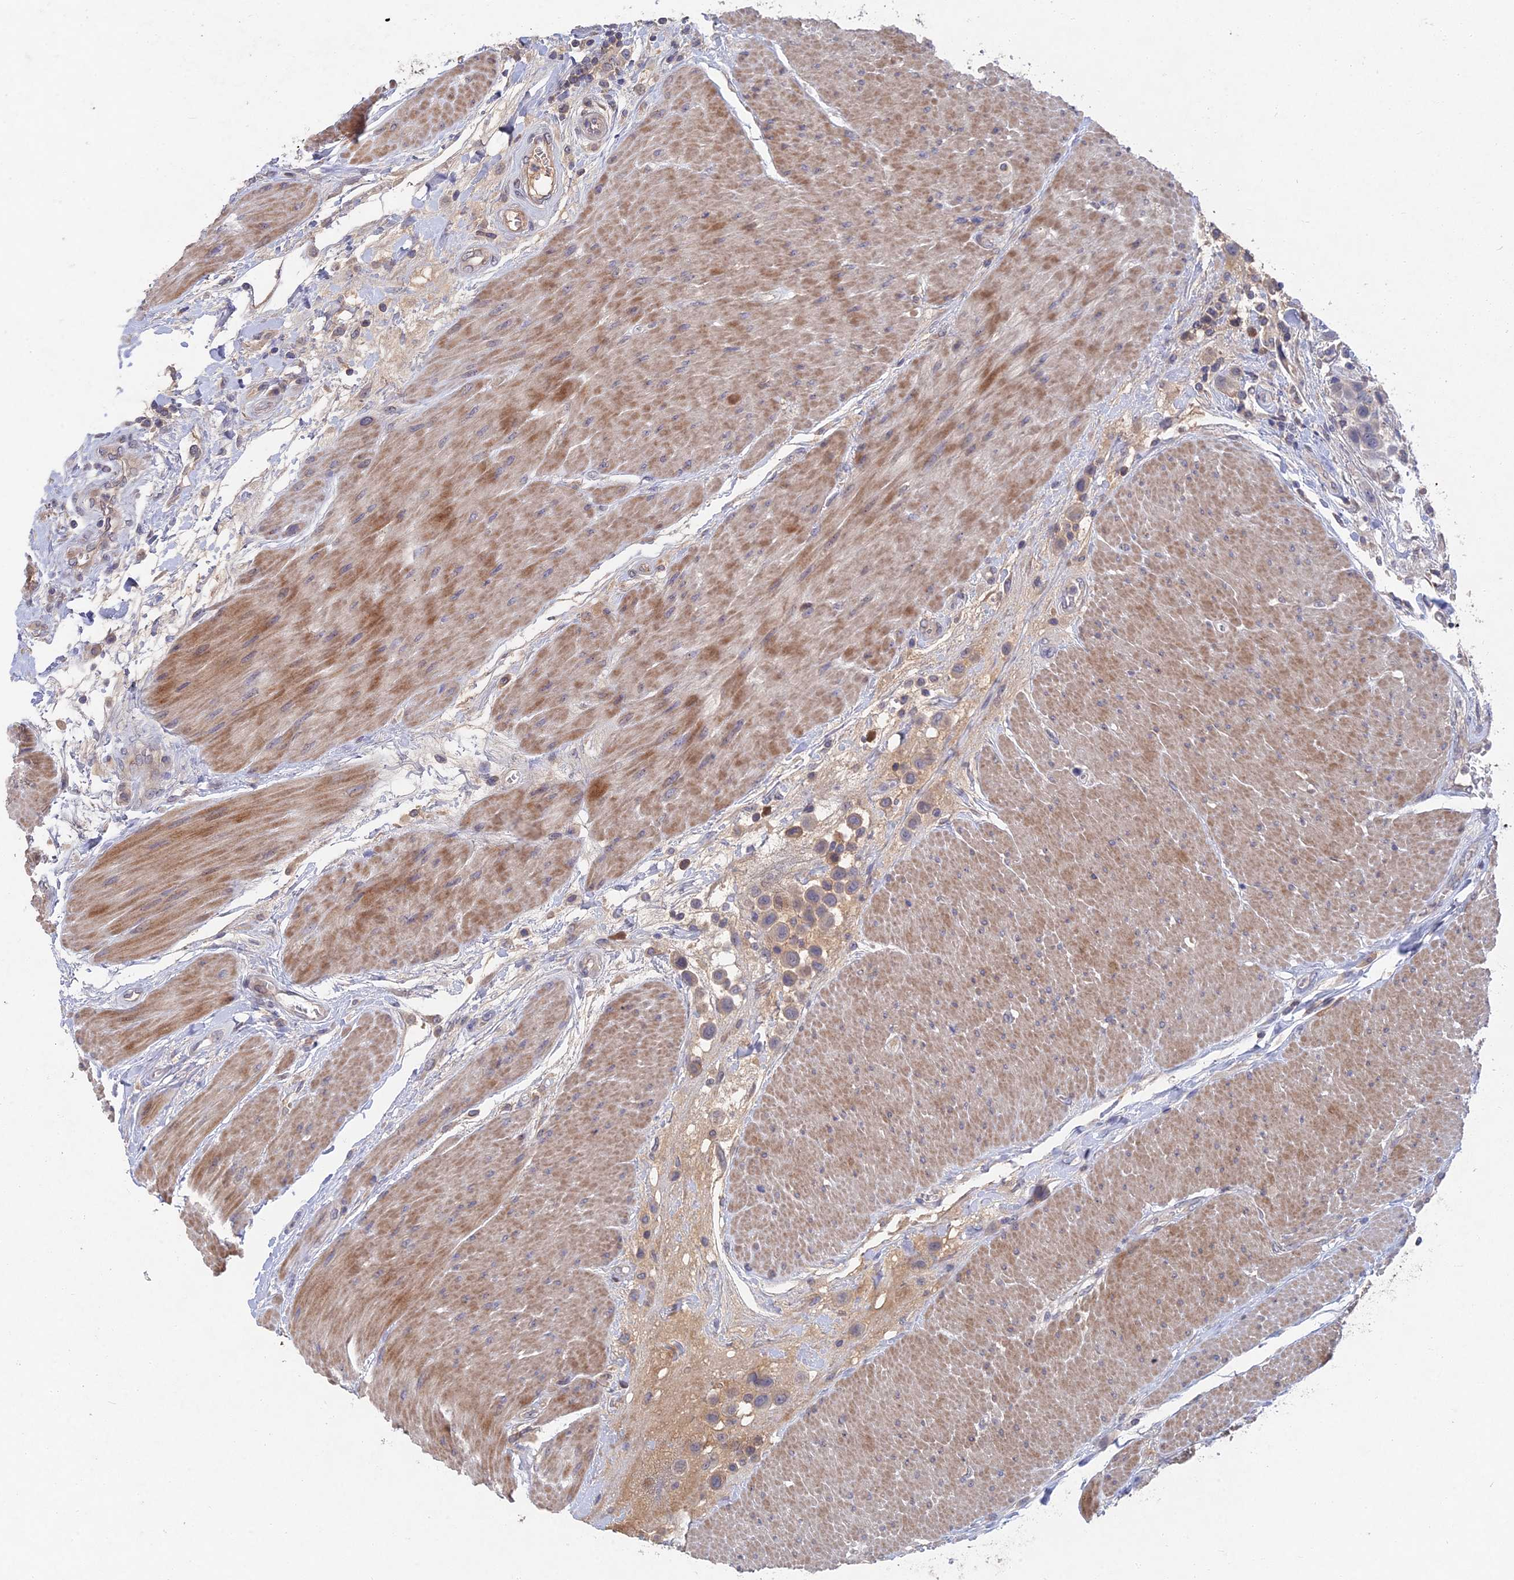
{"staining": {"intensity": "weak", "quantity": "<25%", "location": "cytoplasmic/membranous"}, "tissue": "urothelial cancer", "cell_type": "Tumor cells", "image_type": "cancer", "snomed": [{"axis": "morphology", "description": "Urothelial carcinoma, High grade"}, {"axis": "topography", "description": "Urinary bladder"}], "caption": "This is an immunohistochemistry histopathology image of human urothelial carcinoma (high-grade). There is no staining in tumor cells.", "gene": "GNA15", "patient": {"sex": "male", "age": 50}}